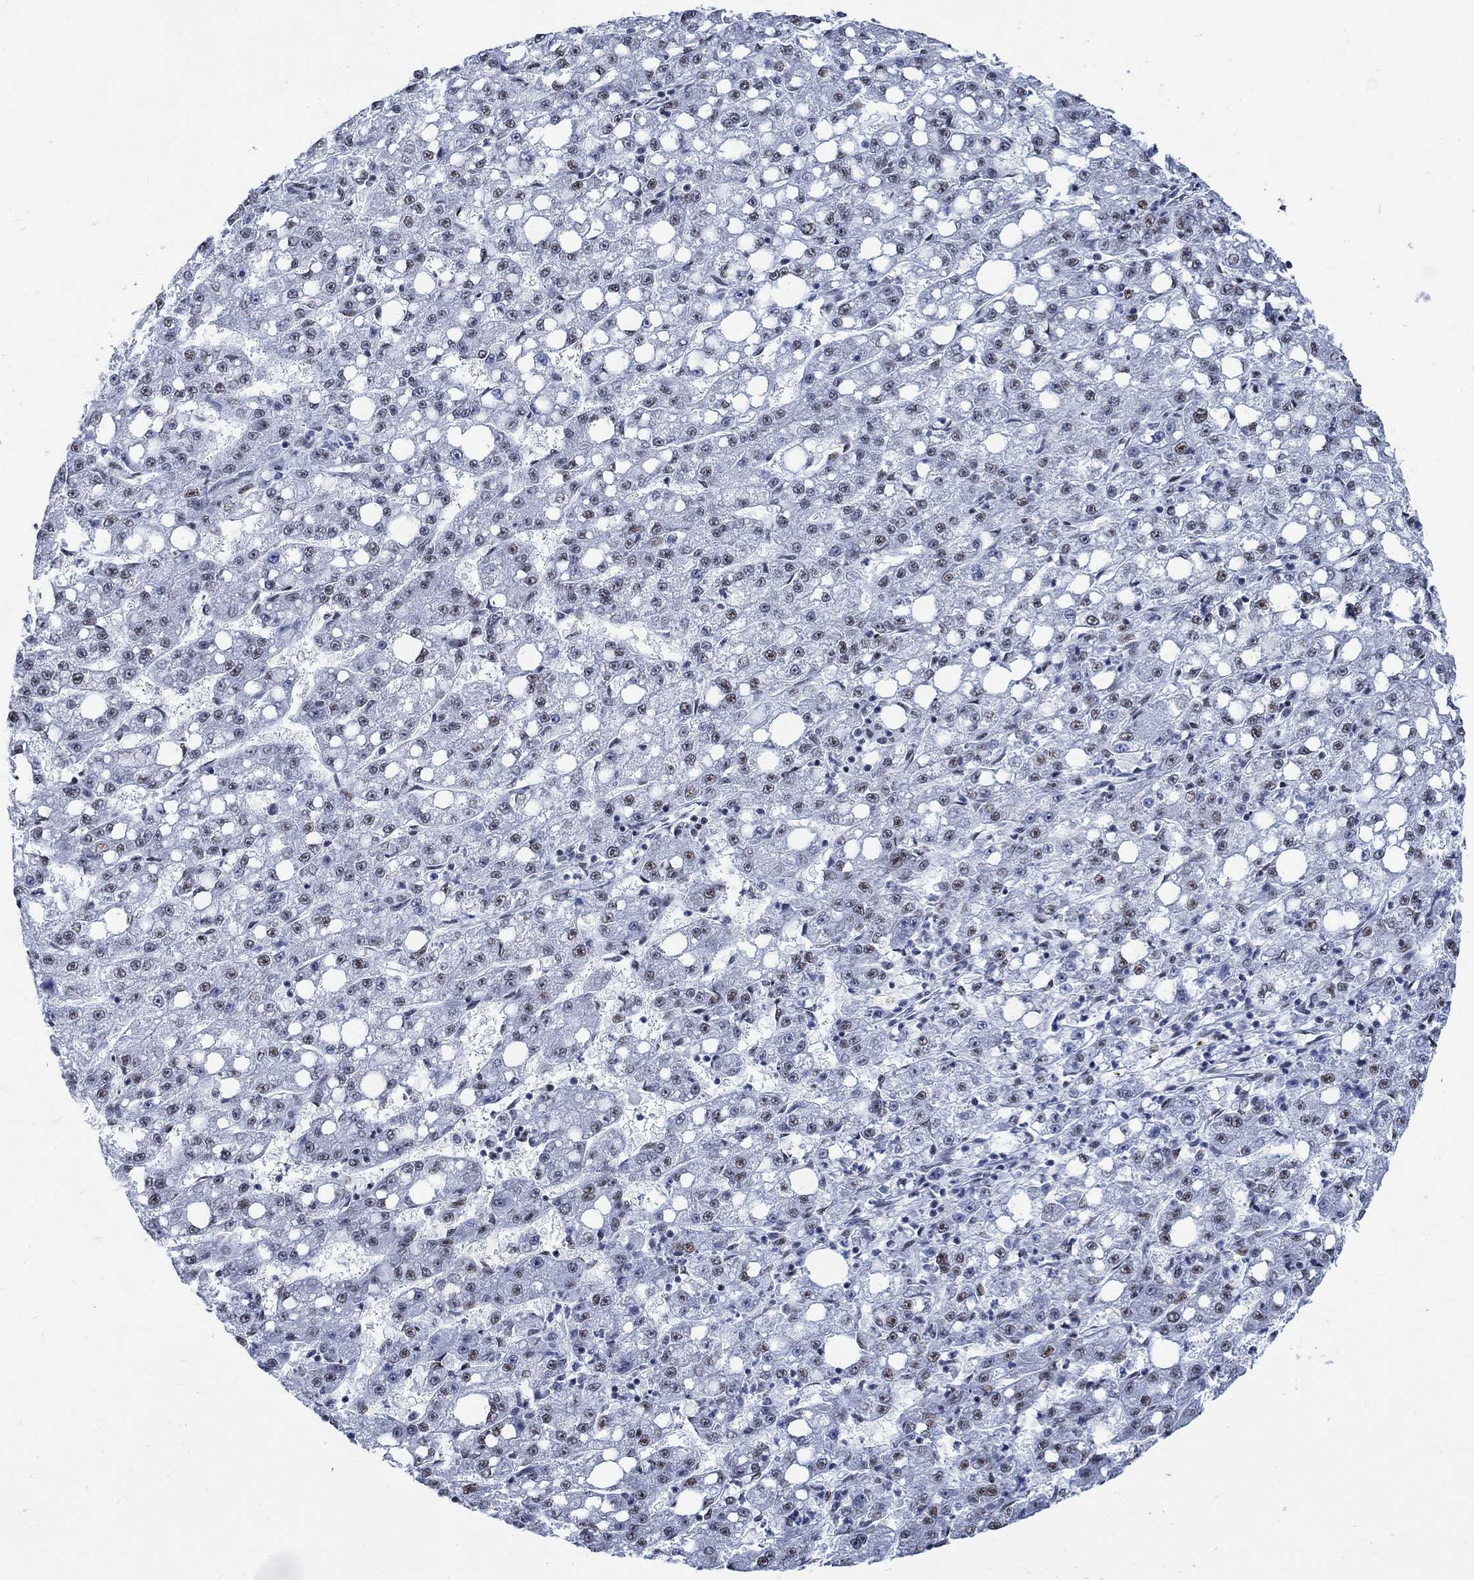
{"staining": {"intensity": "weak", "quantity": "<25%", "location": "nuclear"}, "tissue": "liver cancer", "cell_type": "Tumor cells", "image_type": "cancer", "snomed": [{"axis": "morphology", "description": "Carcinoma, Hepatocellular, NOS"}, {"axis": "topography", "description": "Liver"}], "caption": "This is a micrograph of immunohistochemistry staining of hepatocellular carcinoma (liver), which shows no staining in tumor cells.", "gene": "DLK1", "patient": {"sex": "female", "age": 65}}